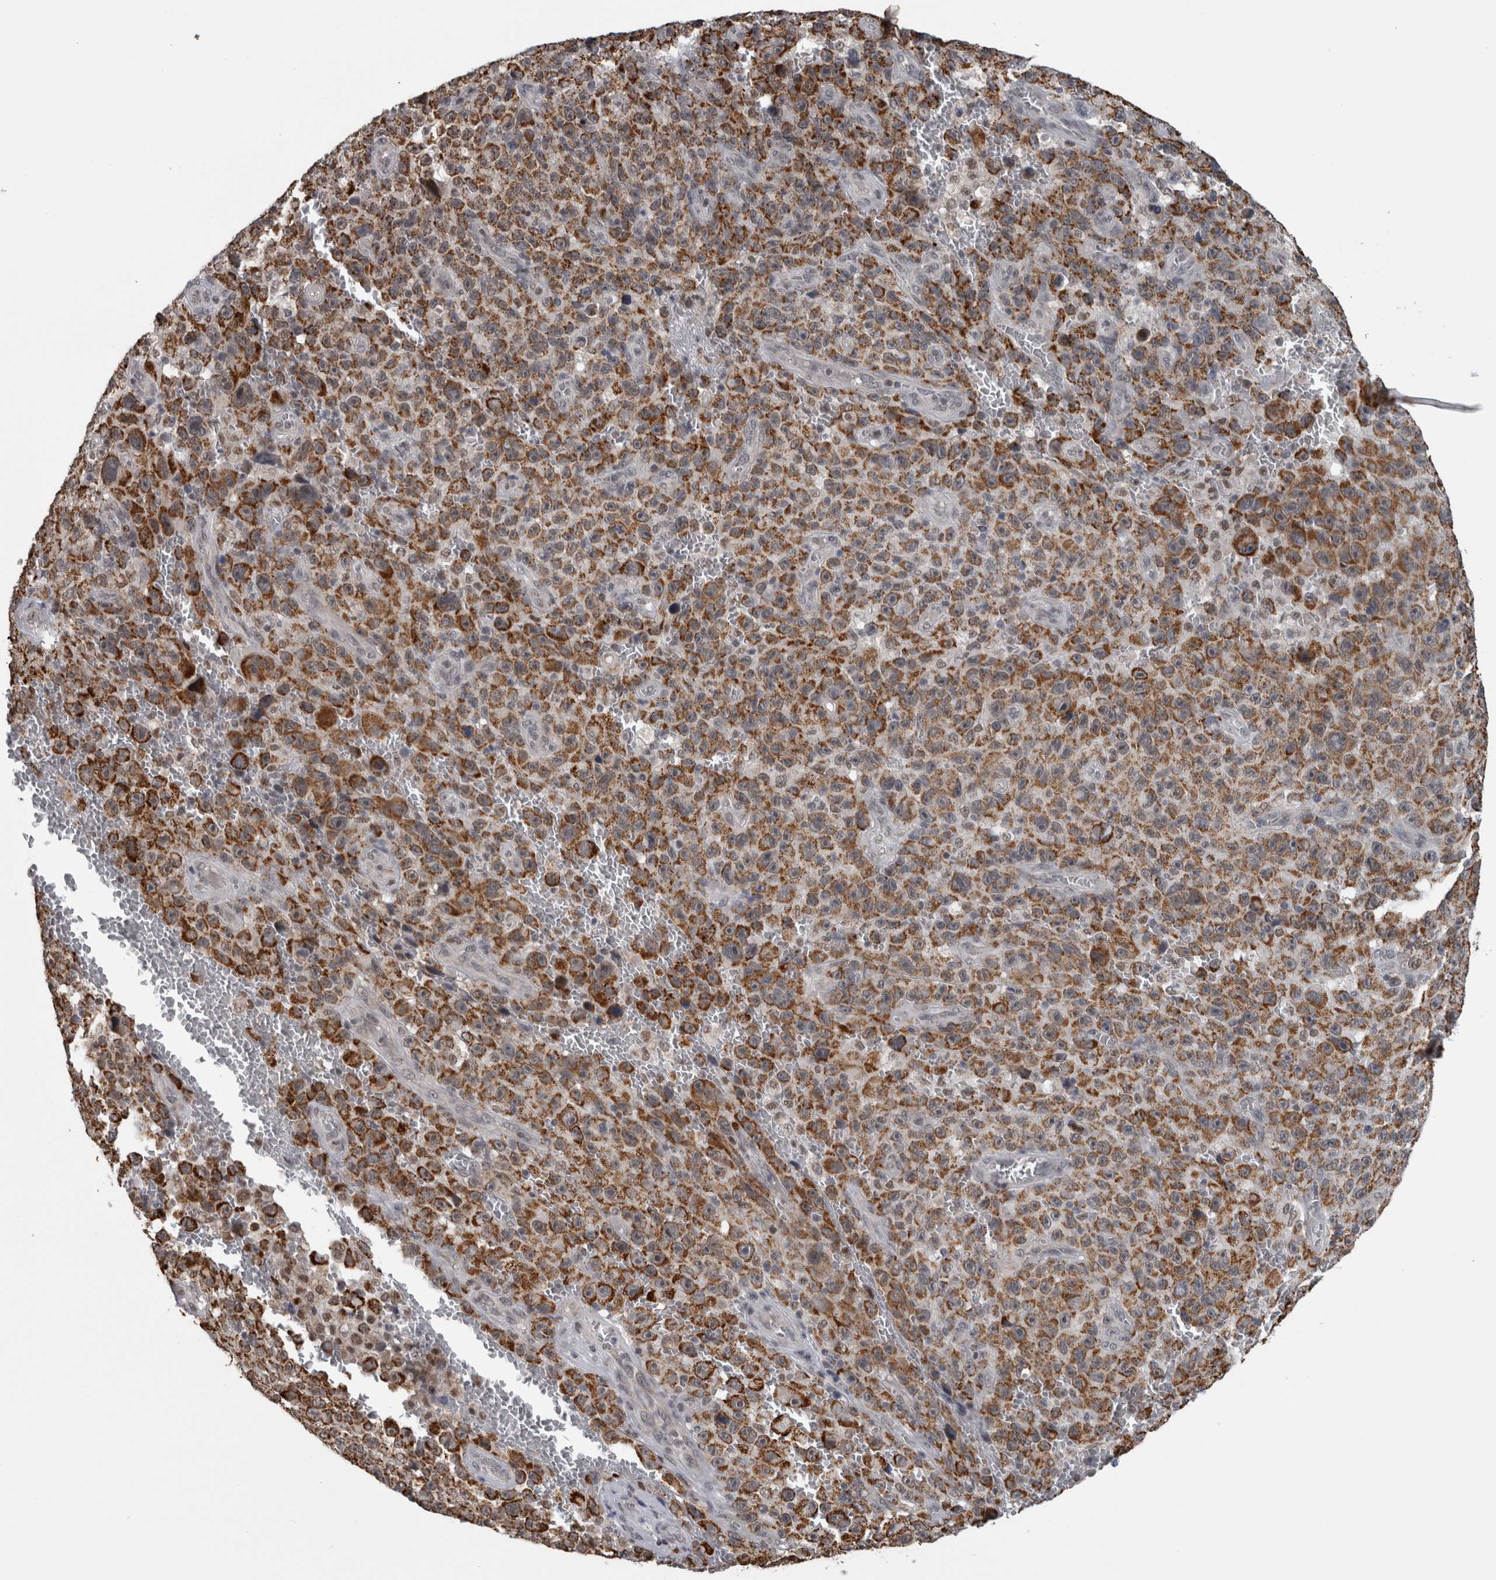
{"staining": {"intensity": "strong", "quantity": ">75%", "location": "cytoplasmic/membranous"}, "tissue": "melanoma", "cell_type": "Tumor cells", "image_type": "cancer", "snomed": [{"axis": "morphology", "description": "Malignant melanoma, NOS"}, {"axis": "topography", "description": "Skin"}], "caption": "Strong cytoplasmic/membranous protein staining is identified in approximately >75% of tumor cells in melanoma.", "gene": "OR2K2", "patient": {"sex": "female", "age": 82}}